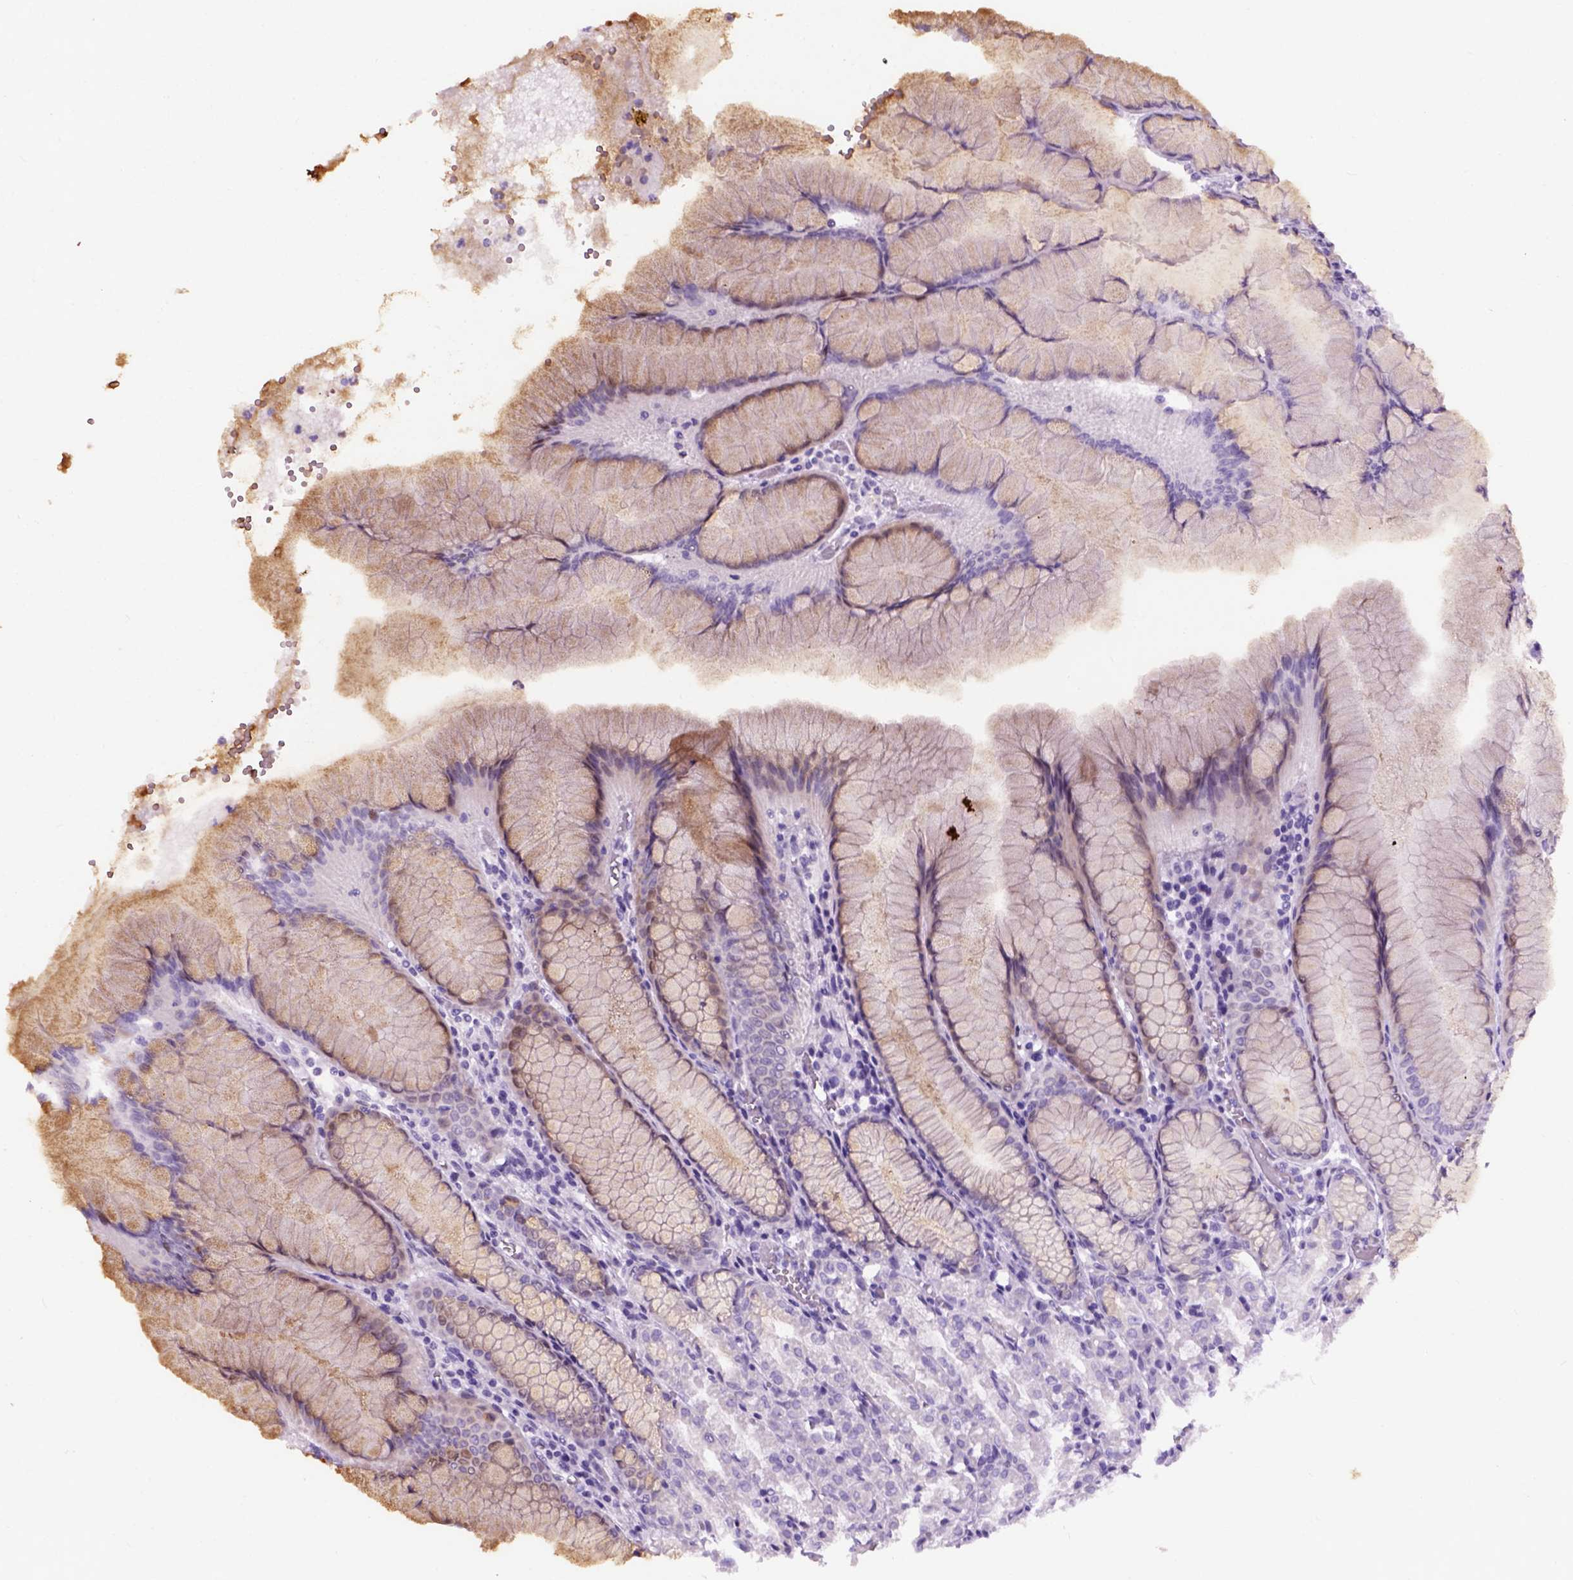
{"staining": {"intensity": "weak", "quantity": "25%-75%", "location": "cytoplasmic/membranous"}, "tissue": "stomach", "cell_type": "Glandular cells", "image_type": "normal", "snomed": [{"axis": "morphology", "description": "Normal tissue, NOS"}, {"axis": "topography", "description": "Stomach"}], "caption": "Protein staining by immunohistochemistry (IHC) demonstrates weak cytoplasmic/membranous positivity in about 25%-75% of glandular cells in benign stomach. (DAB IHC, brown staining for protein, blue staining for nuclei).", "gene": "AXDND1", "patient": {"sex": "female", "age": 57}}